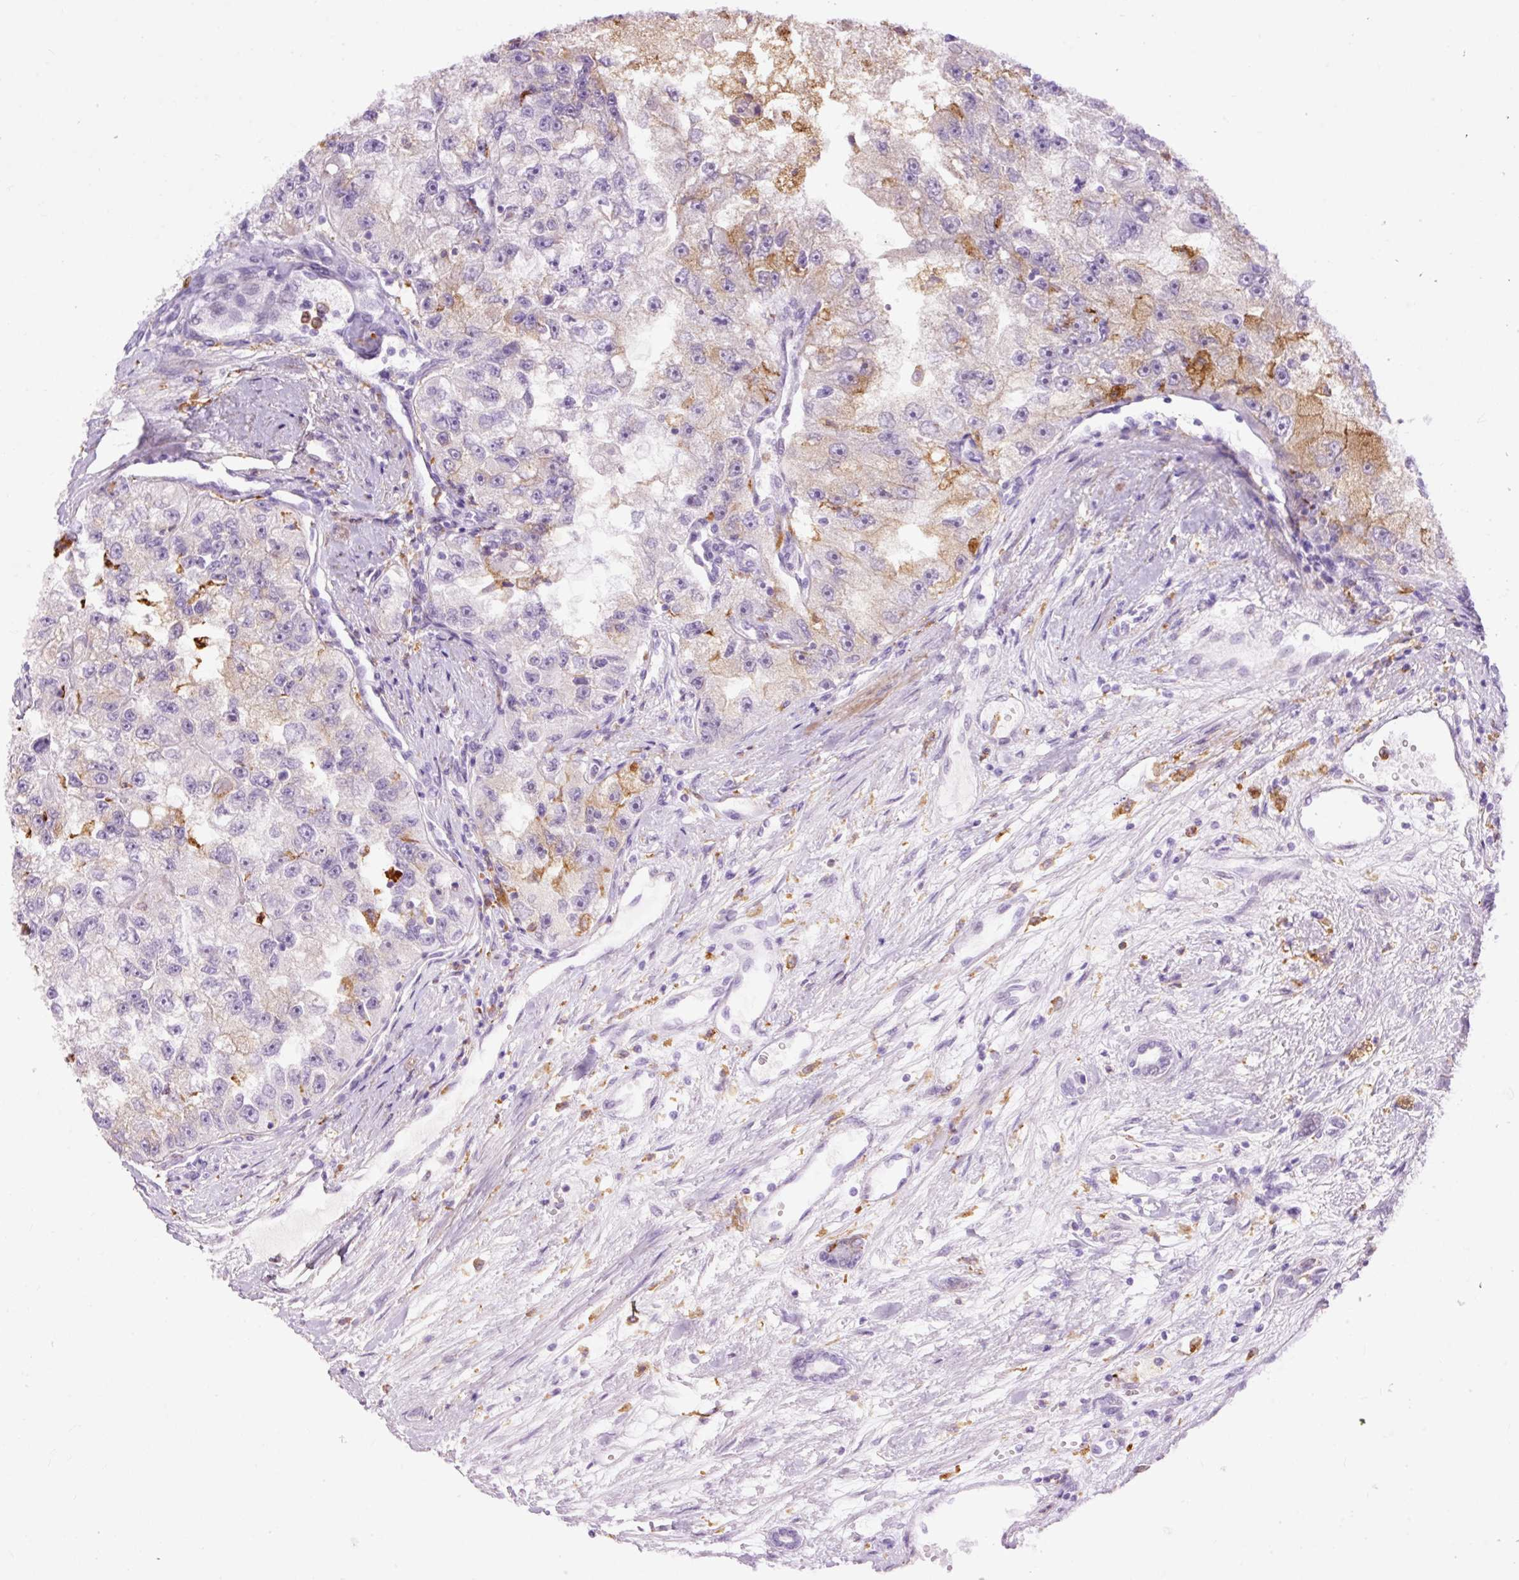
{"staining": {"intensity": "moderate", "quantity": "<25%", "location": "cytoplasmic/membranous"}, "tissue": "renal cancer", "cell_type": "Tumor cells", "image_type": "cancer", "snomed": [{"axis": "morphology", "description": "Adenocarcinoma, NOS"}, {"axis": "topography", "description": "Kidney"}], "caption": "Tumor cells reveal low levels of moderate cytoplasmic/membranous positivity in approximately <25% of cells in renal adenocarcinoma. The staining was performed using DAB, with brown indicating positive protein expression. Nuclei are stained blue with hematoxylin.", "gene": "LY86", "patient": {"sex": "male", "age": 63}}